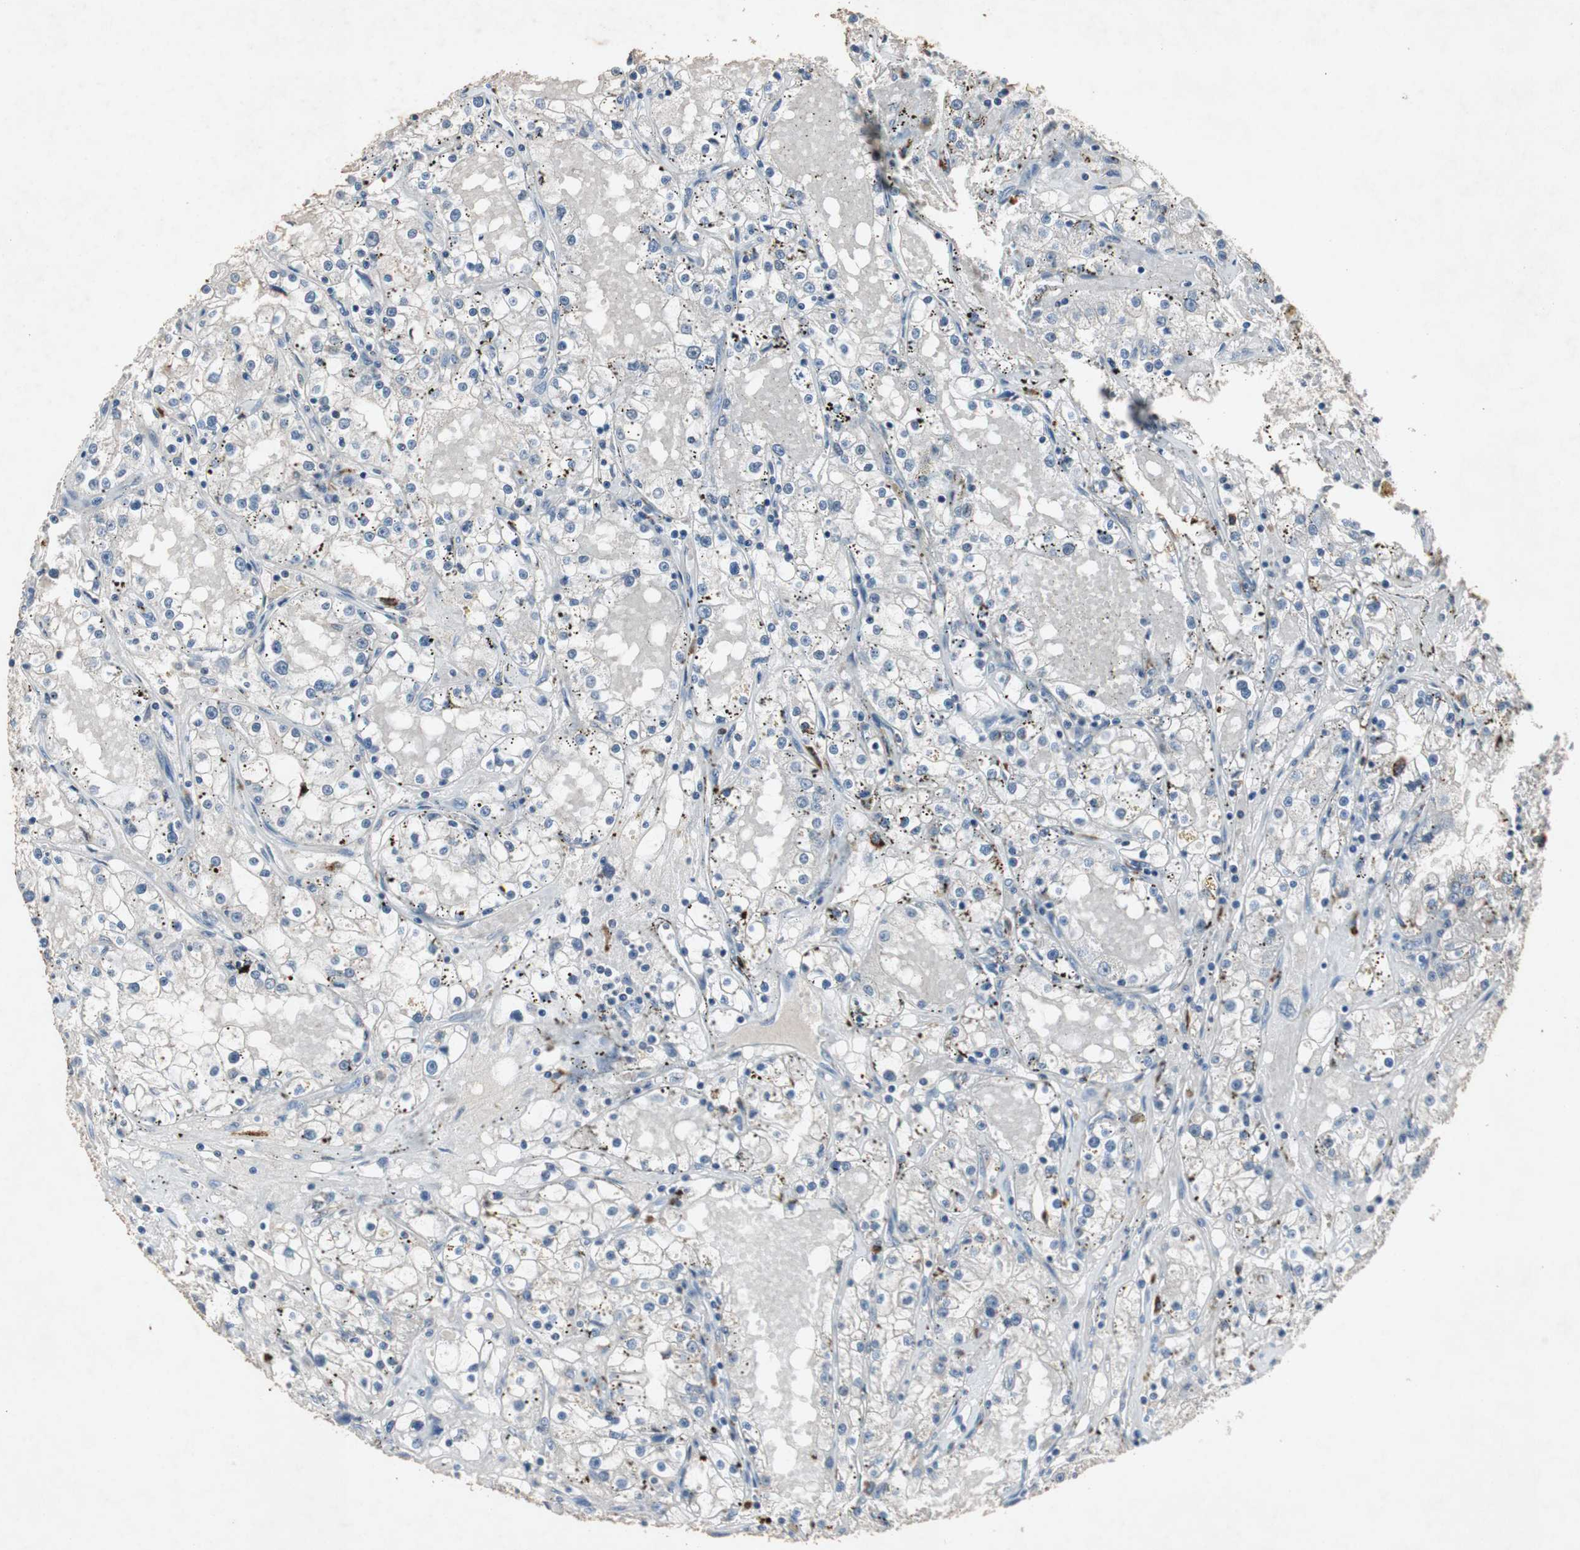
{"staining": {"intensity": "negative", "quantity": "none", "location": "none"}, "tissue": "renal cancer", "cell_type": "Tumor cells", "image_type": "cancer", "snomed": [{"axis": "morphology", "description": "Adenocarcinoma, NOS"}, {"axis": "topography", "description": "Kidney"}], "caption": "High magnification brightfield microscopy of renal adenocarcinoma stained with DAB (3,3'-diaminobenzidine) (brown) and counterstained with hematoxylin (blue): tumor cells show no significant staining.", "gene": "ADNP2", "patient": {"sex": "male", "age": 56}}